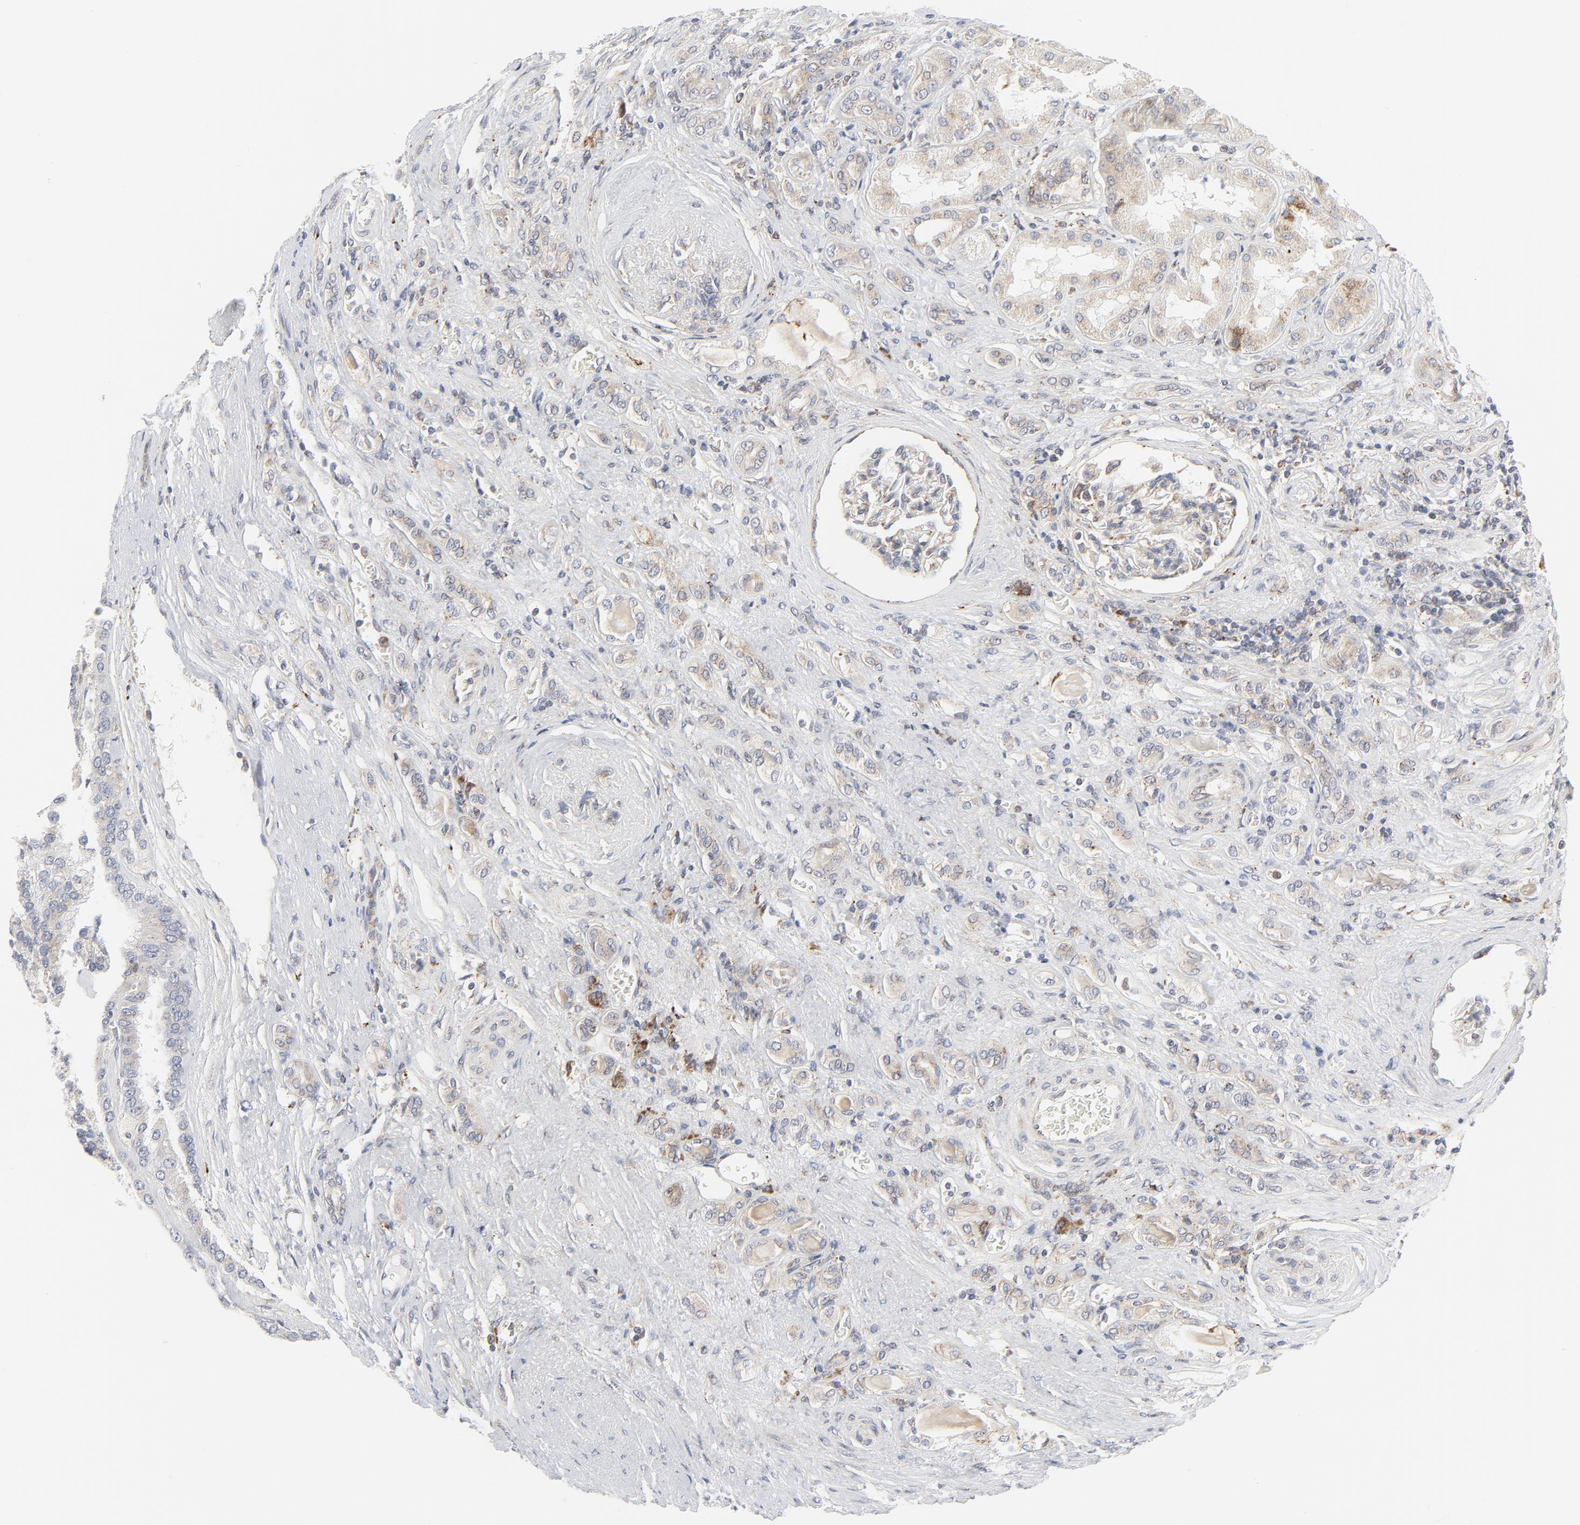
{"staining": {"intensity": "weak", "quantity": ">75%", "location": "cytoplasmic/membranous"}, "tissue": "renal cancer", "cell_type": "Tumor cells", "image_type": "cancer", "snomed": [{"axis": "morphology", "description": "Adenocarcinoma, NOS"}, {"axis": "topography", "description": "Kidney"}], "caption": "Immunohistochemistry of human renal cancer (adenocarcinoma) demonstrates low levels of weak cytoplasmic/membranous expression in approximately >75% of tumor cells. The protein is stained brown, and the nuclei are stained in blue (DAB IHC with brightfield microscopy, high magnification).", "gene": "LRP6", "patient": {"sex": "male", "age": 46}}